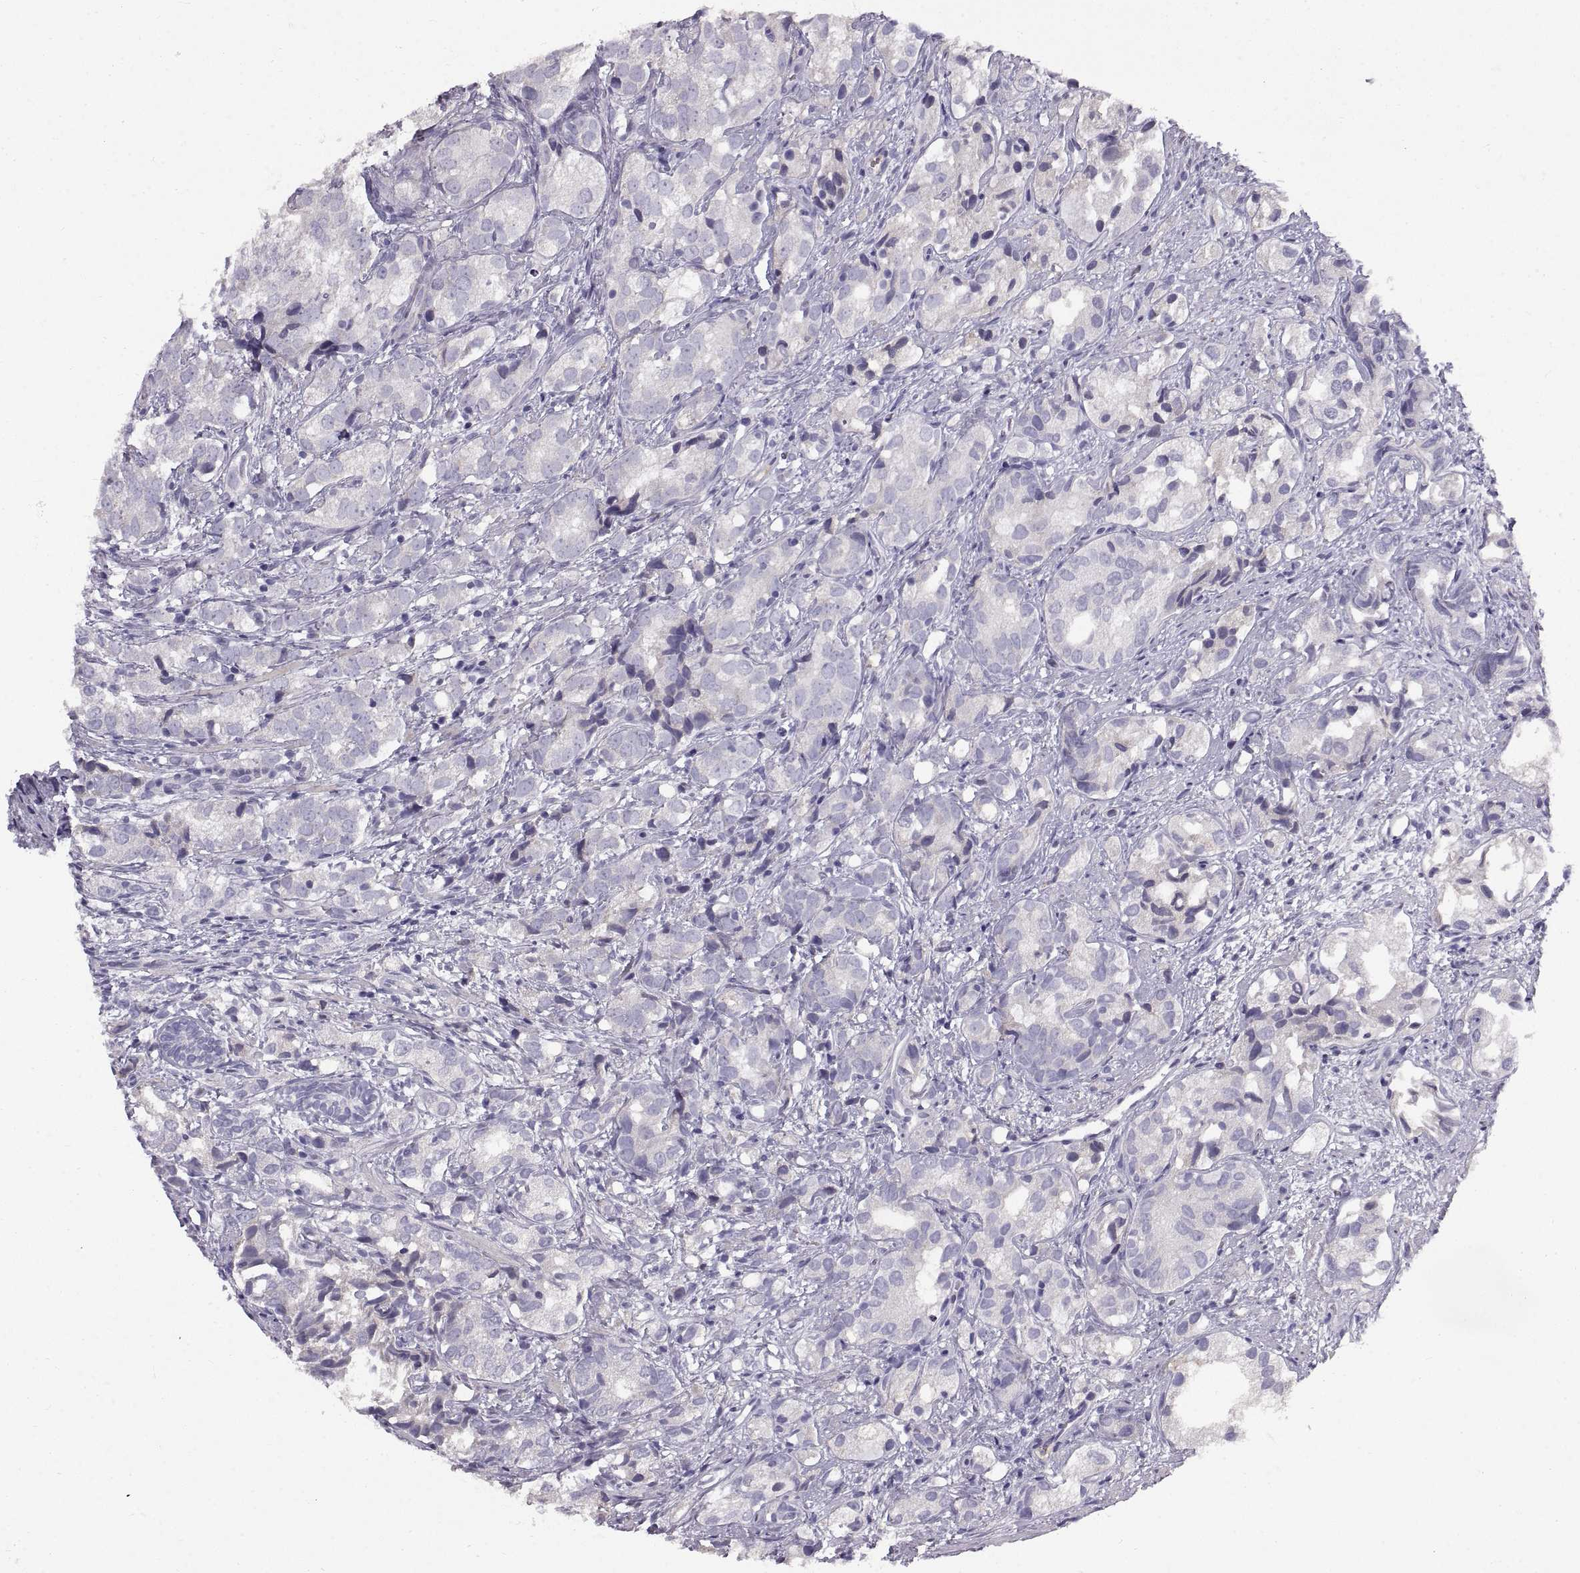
{"staining": {"intensity": "negative", "quantity": "none", "location": "none"}, "tissue": "prostate cancer", "cell_type": "Tumor cells", "image_type": "cancer", "snomed": [{"axis": "morphology", "description": "Adenocarcinoma, High grade"}, {"axis": "topography", "description": "Prostate"}], "caption": "Immunohistochemical staining of adenocarcinoma (high-grade) (prostate) demonstrates no significant positivity in tumor cells.", "gene": "ADAM32", "patient": {"sex": "male", "age": 82}}